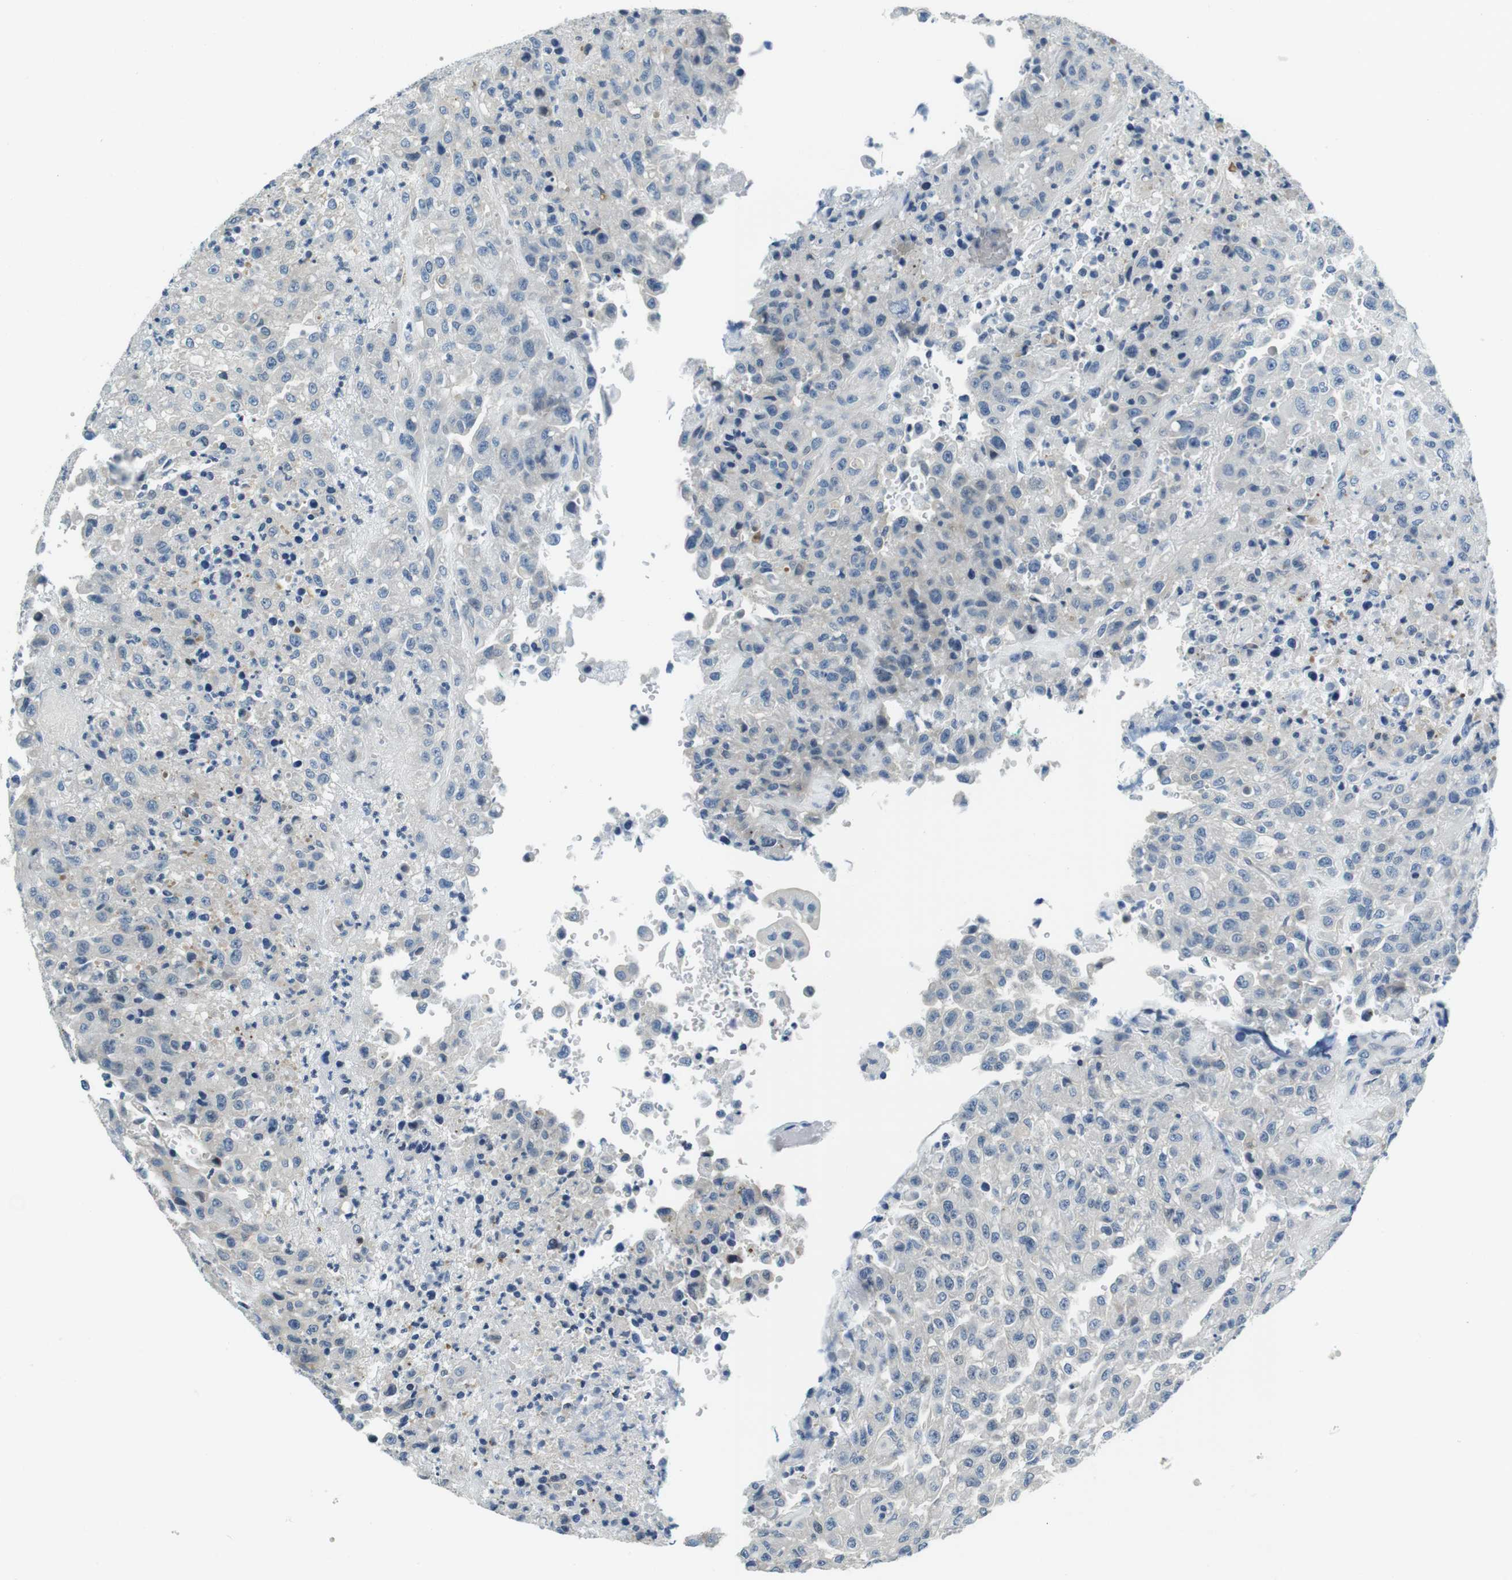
{"staining": {"intensity": "negative", "quantity": "none", "location": "none"}, "tissue": "urothelial cancer", "cell_type": "Tumor cells", "image_type": "cancer", "snomed": [{"axis": "morphology", "description": "Urothelial carcinoma, High grade"}, {"axis": "topography", "description": "Urinary bladder"}], "caption": "Urothelial cancer was stained to show a protein in brown. There is no significant positivity in tumor cells.", "gene": "KCNJ5", "patient": {"sex": "male", "age": 46}}